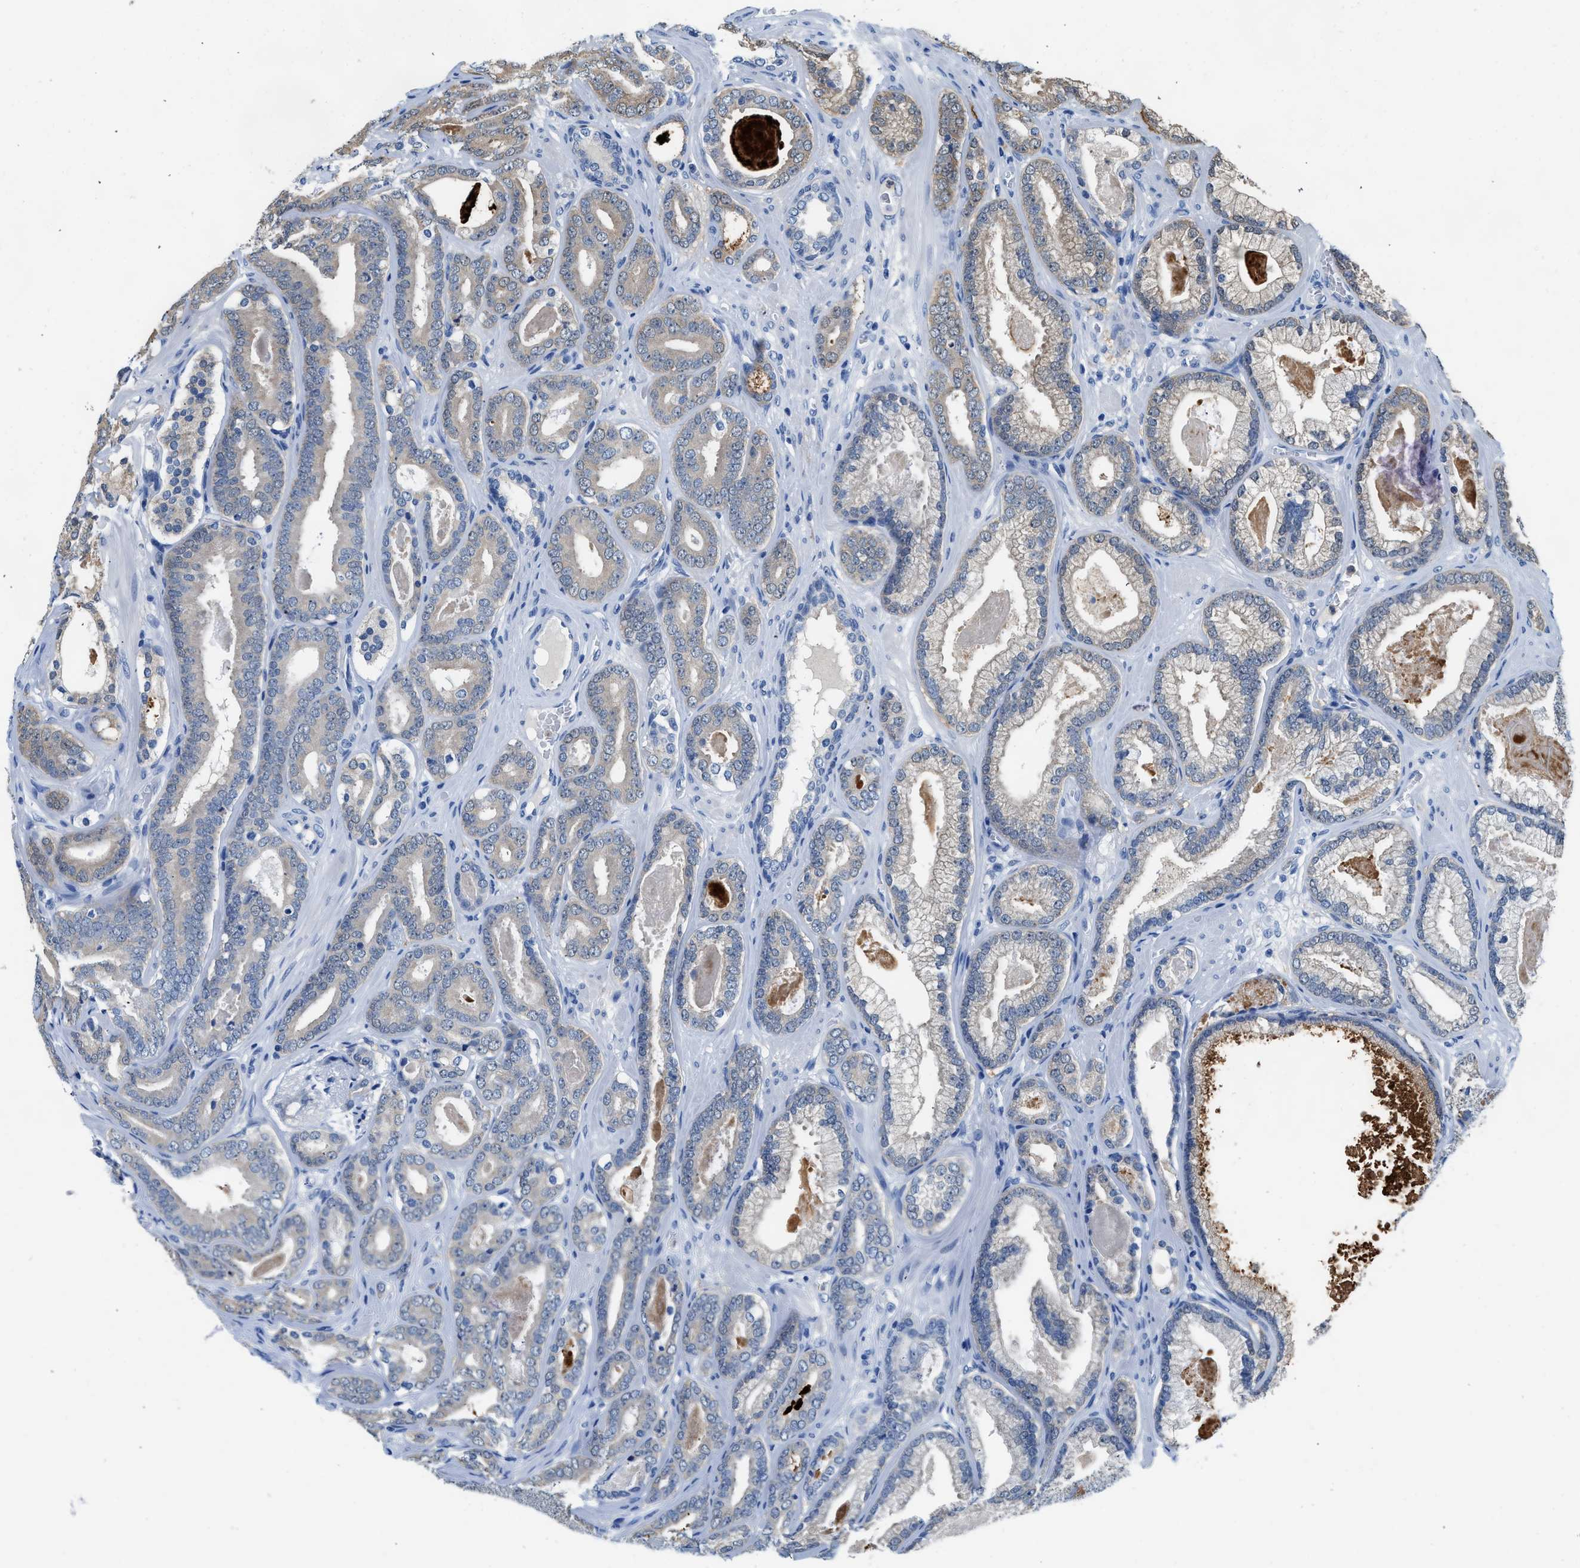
{"staining": {"intensity": "weak", "quantity": "<25%", "location": "cytoplasmic/membranous"}, "tissue": "prostate cancer", "cell_type": "Tumor cells", "image_type": "cancer", "snomed": [{"axis": "morphology", "description": "Adenocarcinoma, High grade"}, {"axis": "topography", "description": "Prostate"}], "caption": "The histopathology image exhibits no significant staining in tumor cells of adenocarcinoma (high-grade) (prostate).", "gene": "FADS6", "patient": {"sex": "male", "age": 60}}